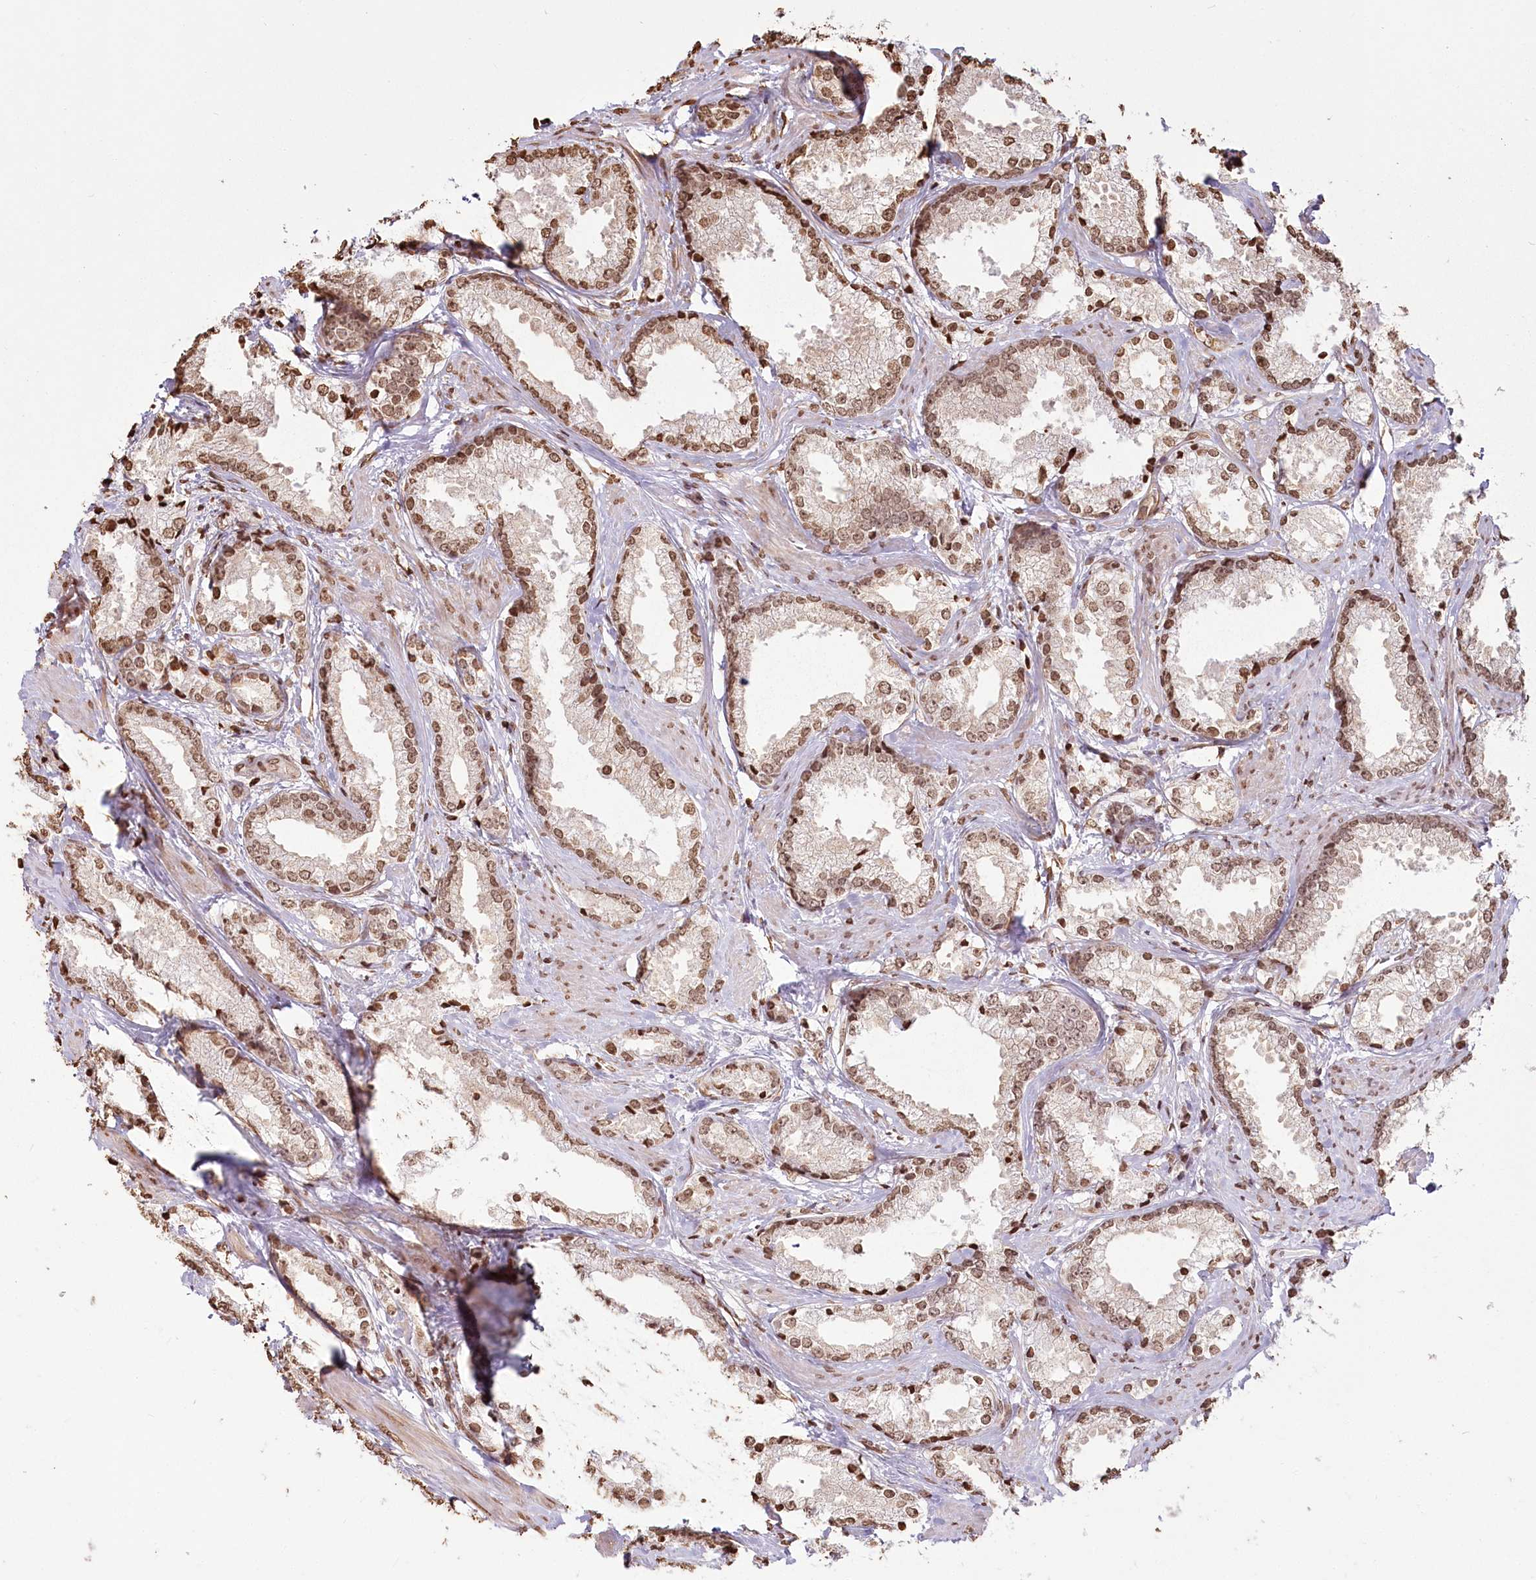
{"staining": {"intensity": "strong", "quantity": ">75%", "location": "nuclear"}, "tissue": "prostate cancer", "cell_type": "Tumor cells", "image_type": "cancer", "snomed": [{"axis": "morphology", "description": "Adenocarcinoma, High grade"}, {"axis": "topography", "description": "Prostate"}], "caption": "Protein expression analysis of prostate adenocarcinoma (high-grade) reveals strong nuclear staining in about >75% of tumor cells.", "gene": "FAM13A", "patient": {"sex": "male", "age": 66}}